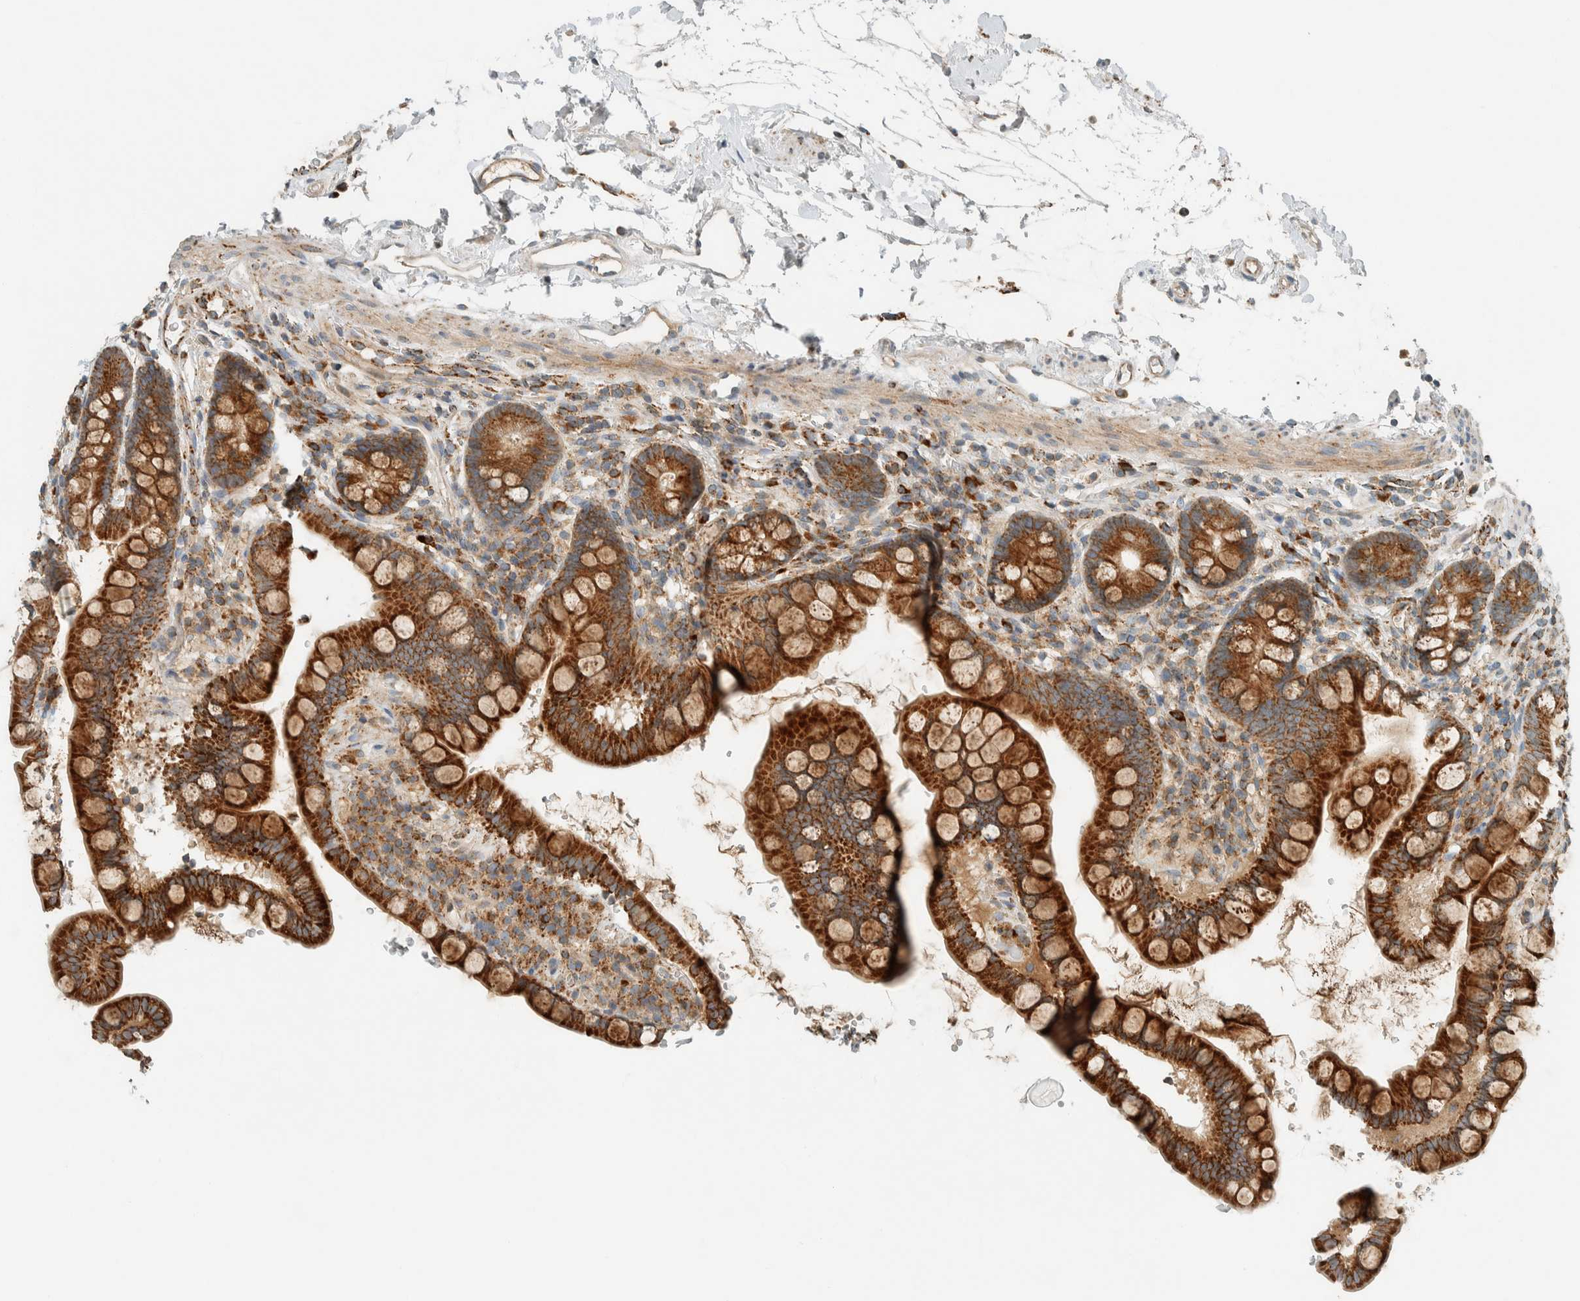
{"staining": {"intensity": "strong", "quantity": ">75%", "location": "cytoplasmic/membranous"}, "tissue": "small intestine", "cell_type": "Glandular cells", "image_type": "normal", "snomed": [{"axis": "morphology", "description": "Normal tissue, NOS"}, {"axis": "topography", "description": "Smooth muscle"}, {"axis": "topography", "description": "Small intestine"}], "caption": "About >75% of glandular cells in unremarkable human small intestine reveal strong cytoplasmic/membranous protein staining as visualized by brown immunohistochemical staining.", "gene": "SPAG5", "patient": {"sex": "female", "age": 84}}